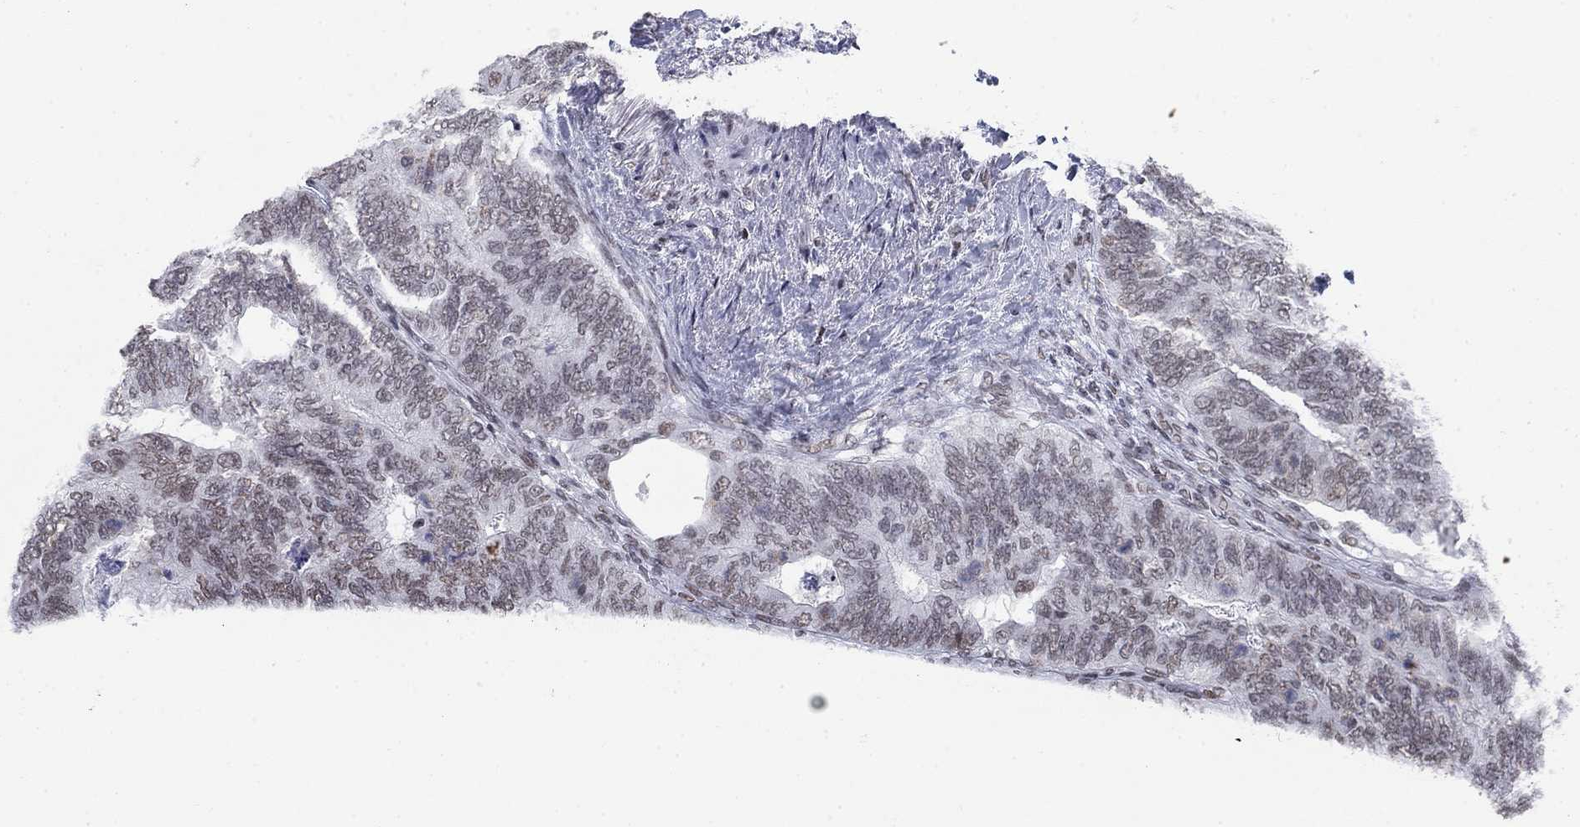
{"staining": {"intensity": "negative", "quantity": "none", "location": "none"}, "tissue": "colorectal cancer", "cell_type": "Tumor cells", "image_type": "cancer", "snomed": [{"axis": "morphology", "description": "Adenocarcinoma, NOS"}, {"axis": "topography", "description": "Colon"}], "caption": "Protein analysis of colorectal cancer exhibits no significant positivity in tumor cells. (DAB (3,3'-diaminobenzidine) IHC with hematoxylin counter stain).", "gene": "NPAS3", "patient": {"sex": "female", "age": 67}}